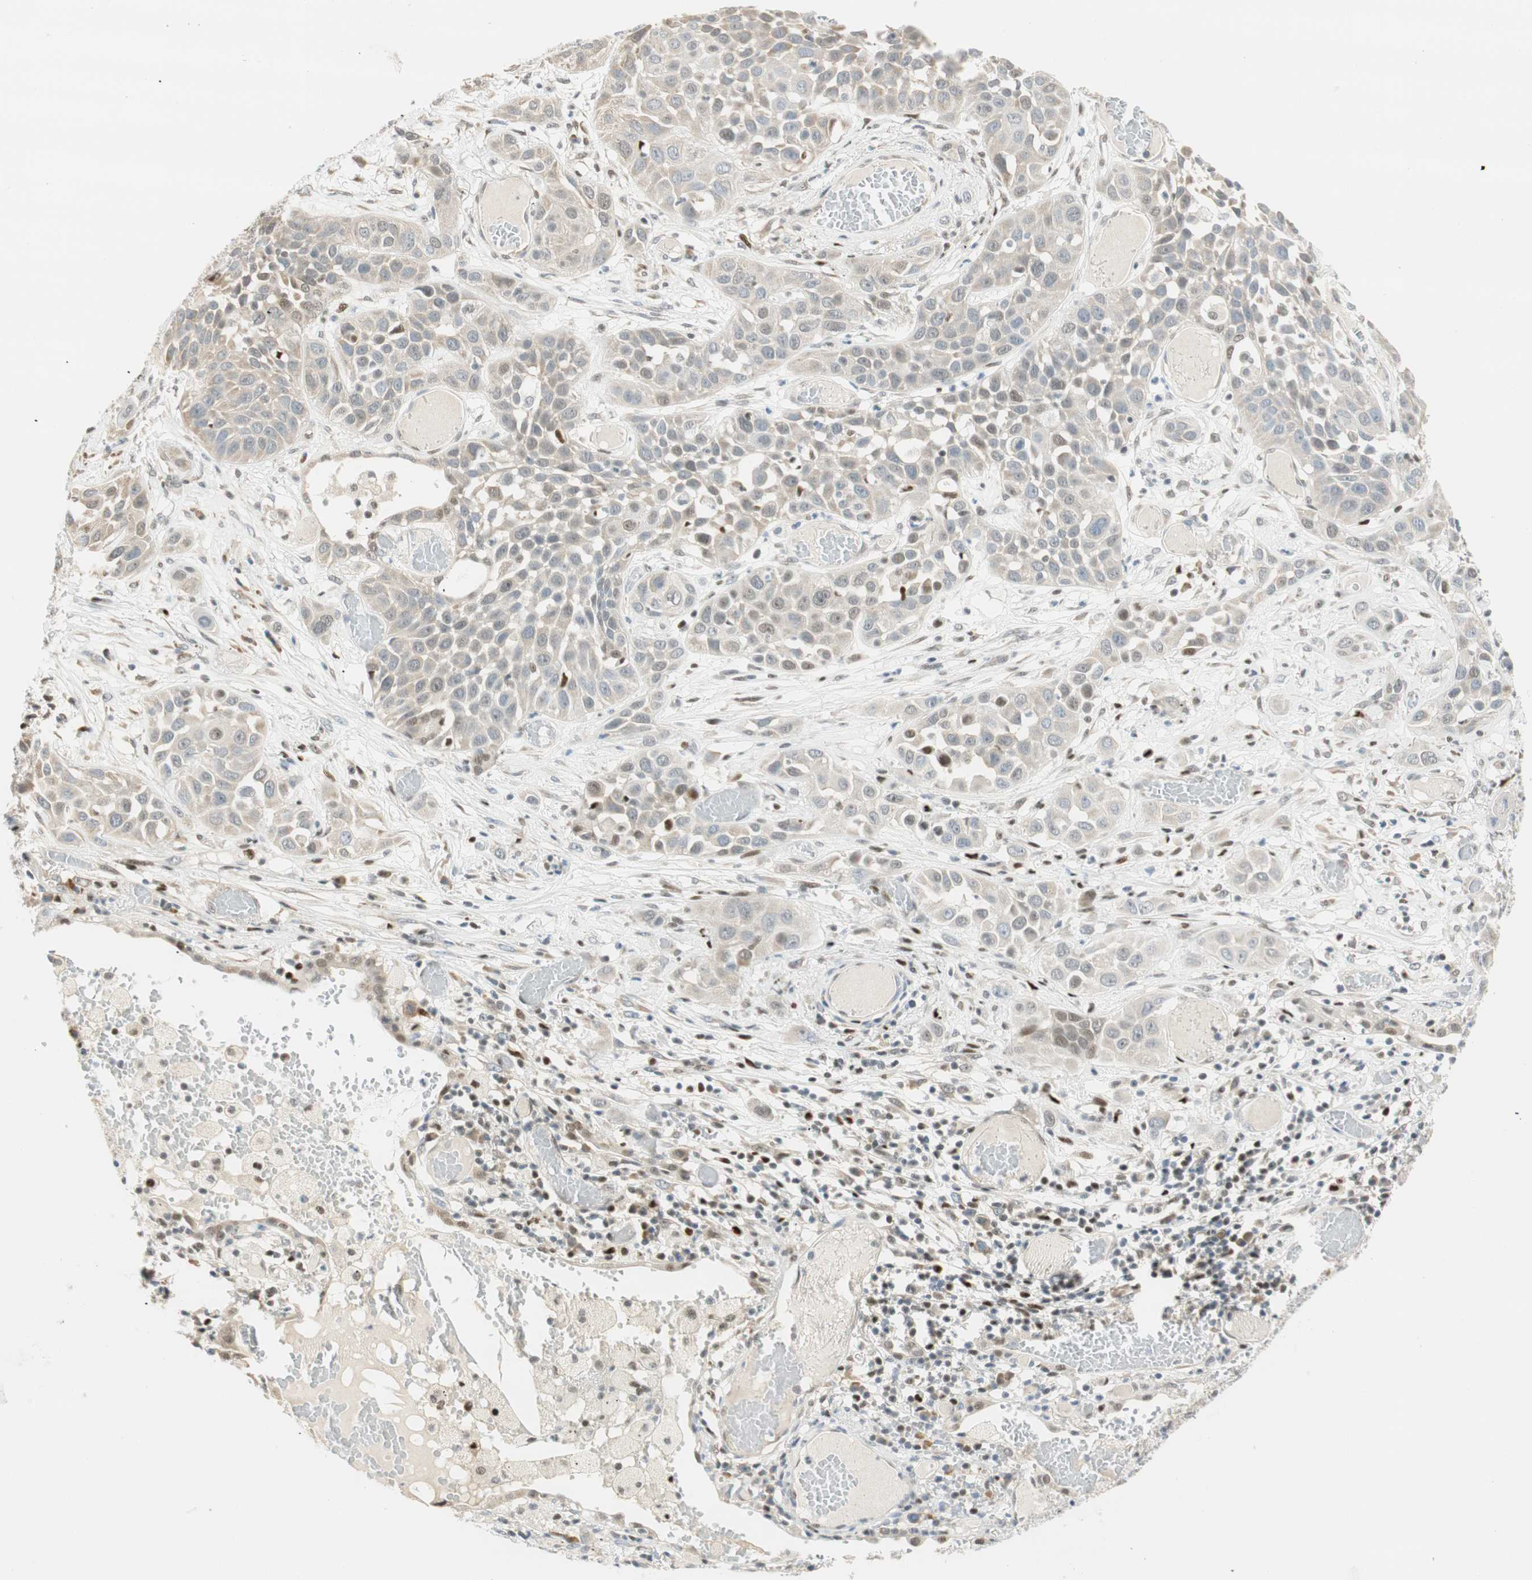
{"staining": {"intensity": "weak", "quantity": "<25%", "location": "cytoplasmic/membranous"}, "tissue": "lung cancer", "cell_type": "Tumor cells", "image_type": "cancer", "snomed": [{"axis": "morphology", "description": "Squamous cell carcinoma, NOS"}, {"axis": "topography", "description": "Lung"}], "caption": "Immunohistochemistry (IHC) photomicrograph of neoplastic tissue: human lung cancer stained with DAB exhibits no significant protein positivity in tumor cells.", "gene": "MSX2", "patient": {"sex": "male", "age": 71}}